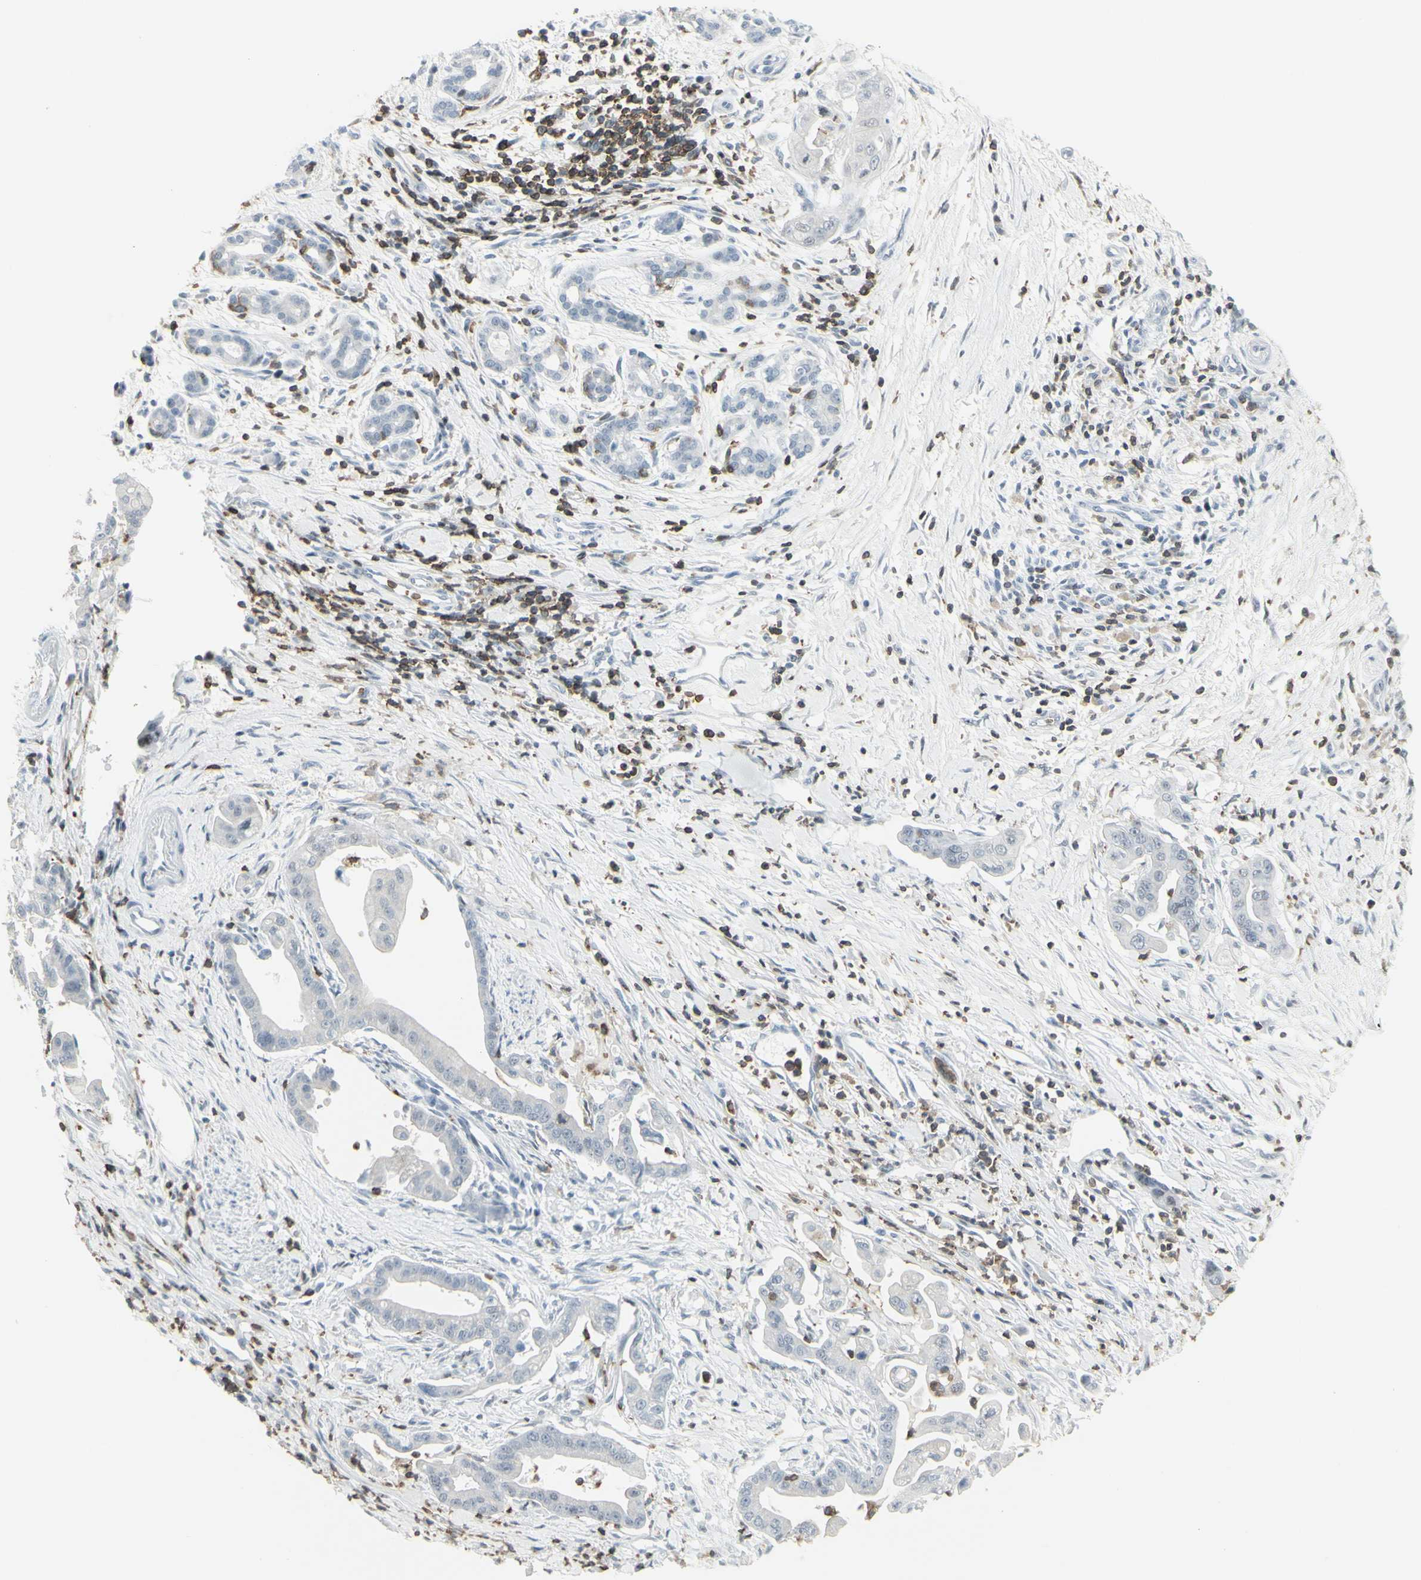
{"staining": {"intensity": "negative", "quantity": "none", "location": "none"}, "tissue": "pancreatic cancer", "cell_type": "Tumor cells", "image_type": "cancer", "snomed": [{"axis": "morphology", "description": "Adenocarcinoma, NOS"}, {"axis": "topography", "description": "Pancreas"}], "caption": "Pancreatic adenocarcinoma was stained to show a protein in brown. There is no significant staining in tumor cells. Brightfield microscopy of immunohistochemistry stained with DAB (brown) and hematoxylin (blue), captured at high magnification.", "gene": "NRG1", "patient": {"sex": "female", "age": 75}}